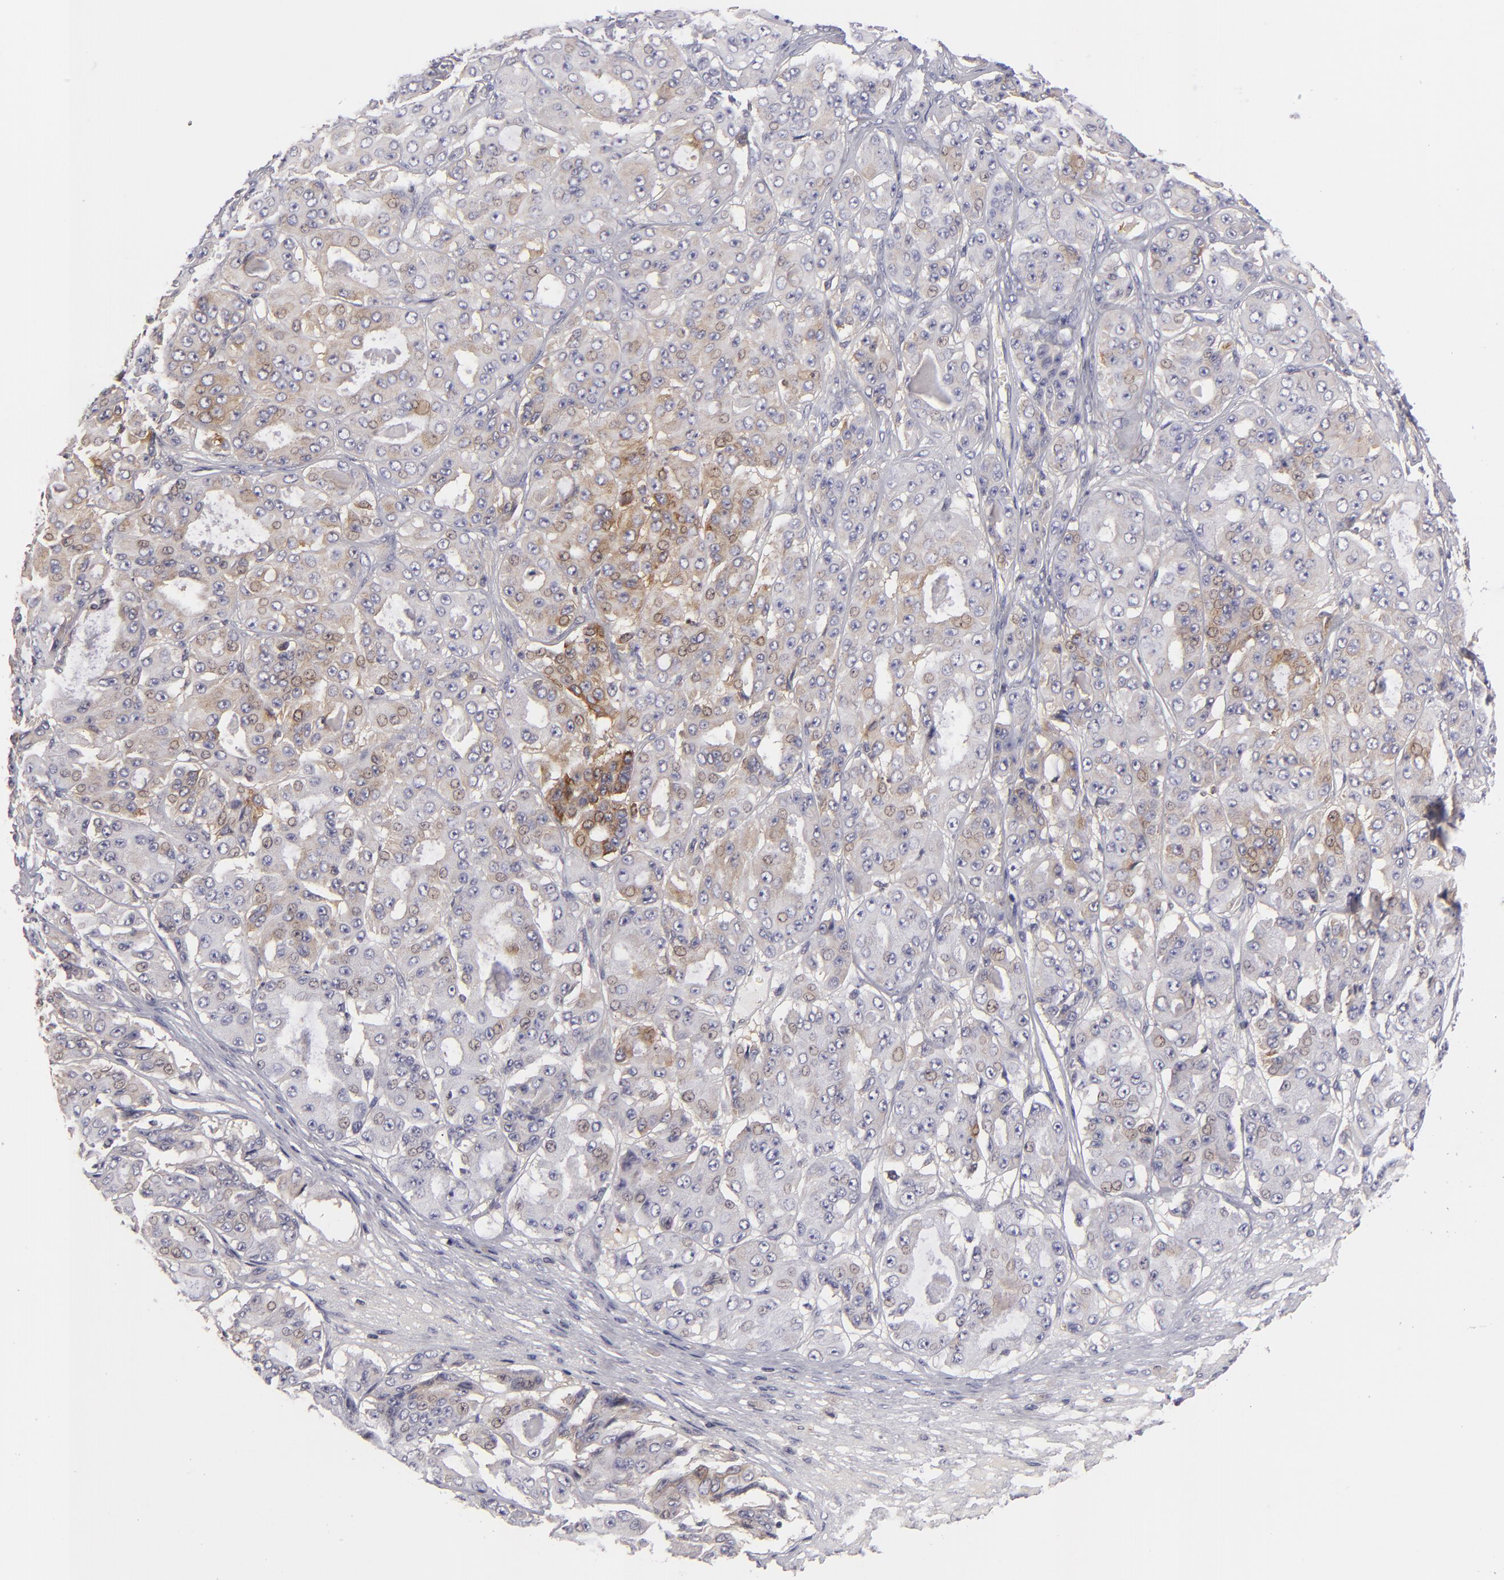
{"staining": {"intensity": "moderate", "quantity": "<25%", "location": "cytoplasmic/membranous"}, "tissue": "ovarian cancer", "cell_type": "Tumor cells", "image_type": "cancer", "snomed": [{"axis": "morphology", "description": "Carcinoma, endometroid"}, {"axis": "topography", "description": "Ovary"}], "caption": "Immunohistochemical staining of human endometroid carcinoma (ovarian) shows low levels of moderate cytoplasmic/membranous expression in about <25% of tumor cells. Immunohistochemistry stains the protein of interest in brown and the nuclei are stained blue.", "gene": "MMP10", "patient": {"sex": "female", "age": 61}}